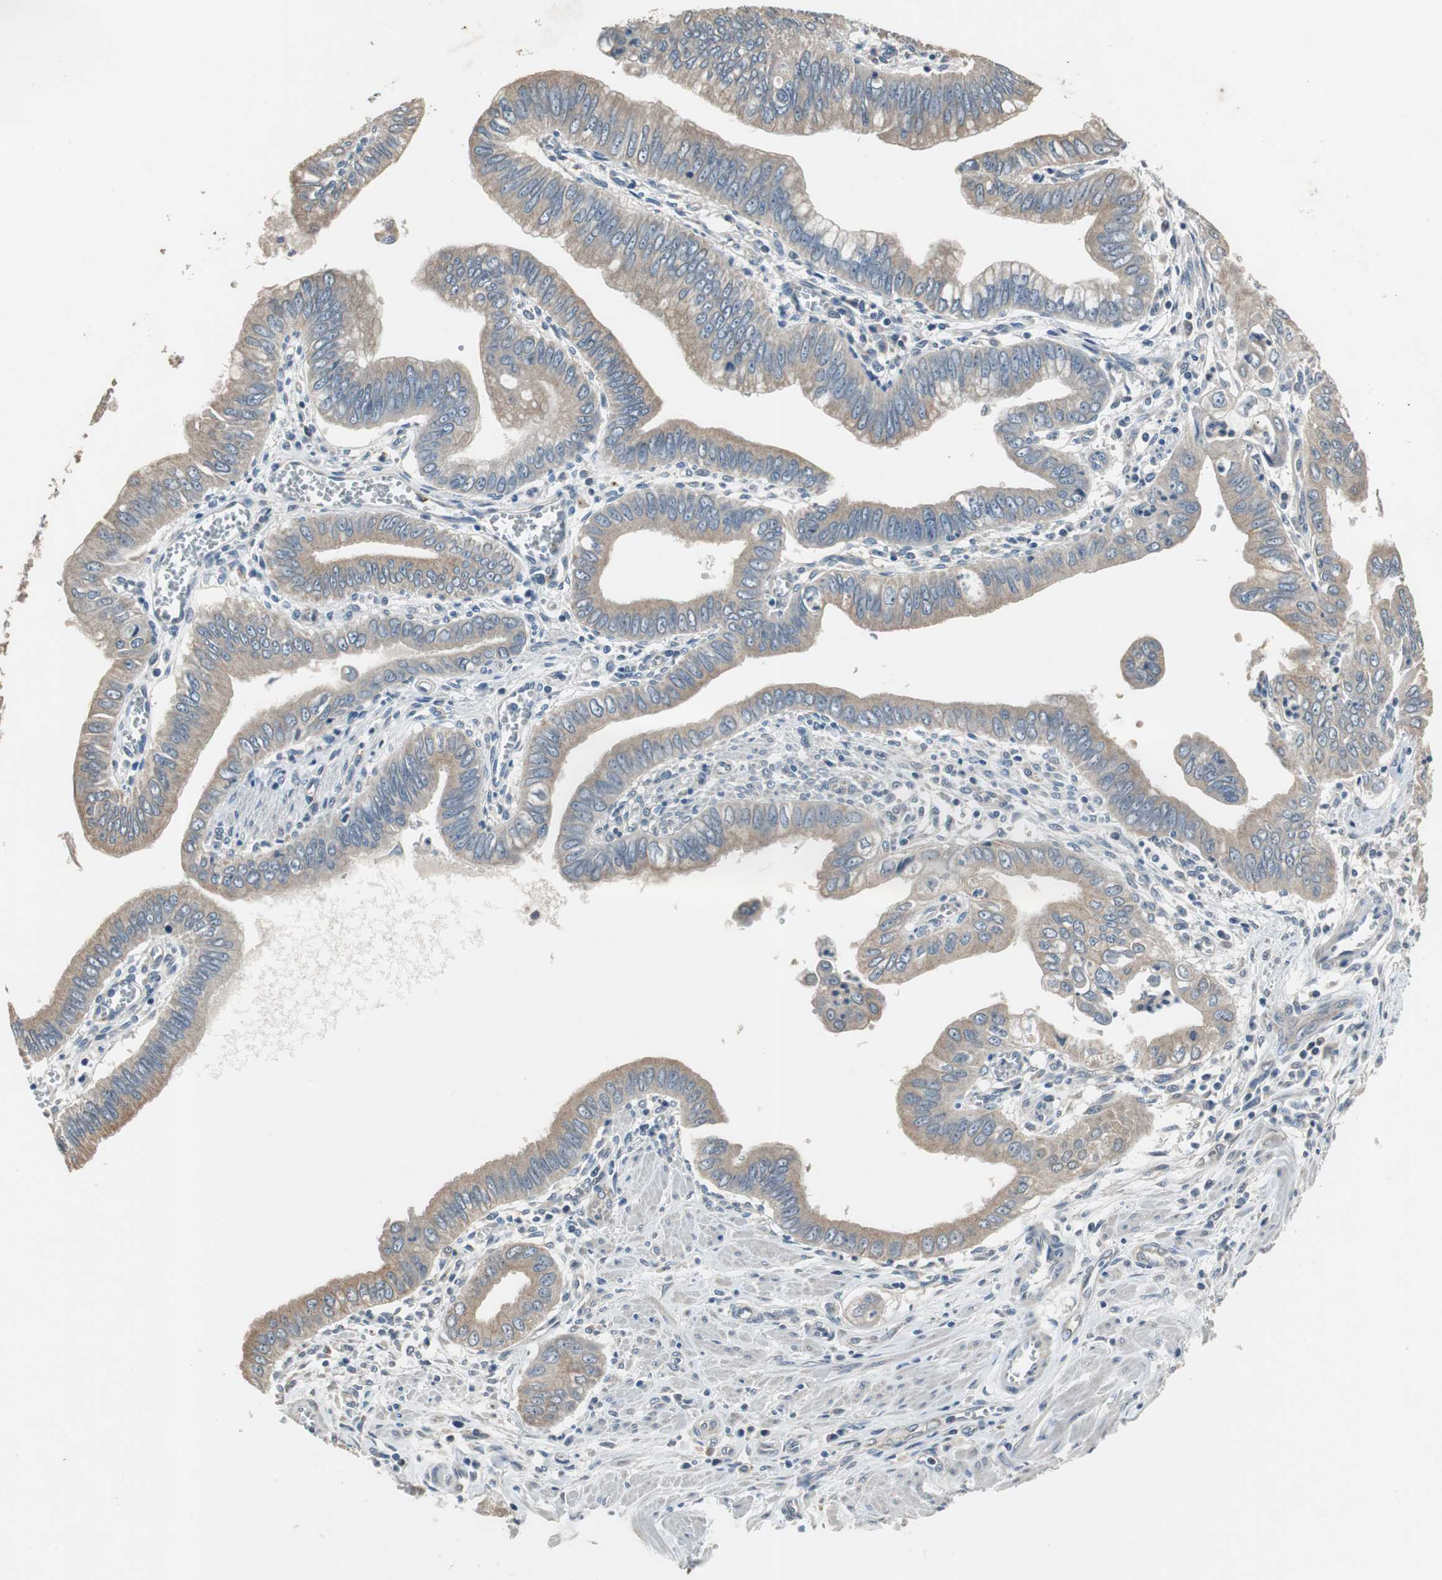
{"staining": {"intensity": "moderate", "quantity": "25%-75%", "location": "cytoplasmic/membranous"}, "tissue": "pancreatic cancer", "cell_type": "Tumor cells", "image_type": "cancer", "snomed": [{"axis": "morphology", "description": "Normal tissue, NOS"}, {"axis": "topography", "description": "Lymph node"}], "caption": "There is medium levels of moderate cytoplasmic/membranous expression in tumor cells of pancreatic cancer, as demonstrated by immunohistochemical staining (brown color).", "gene": "PI4KB", "patient": {"sex": "male", "age": 50}}